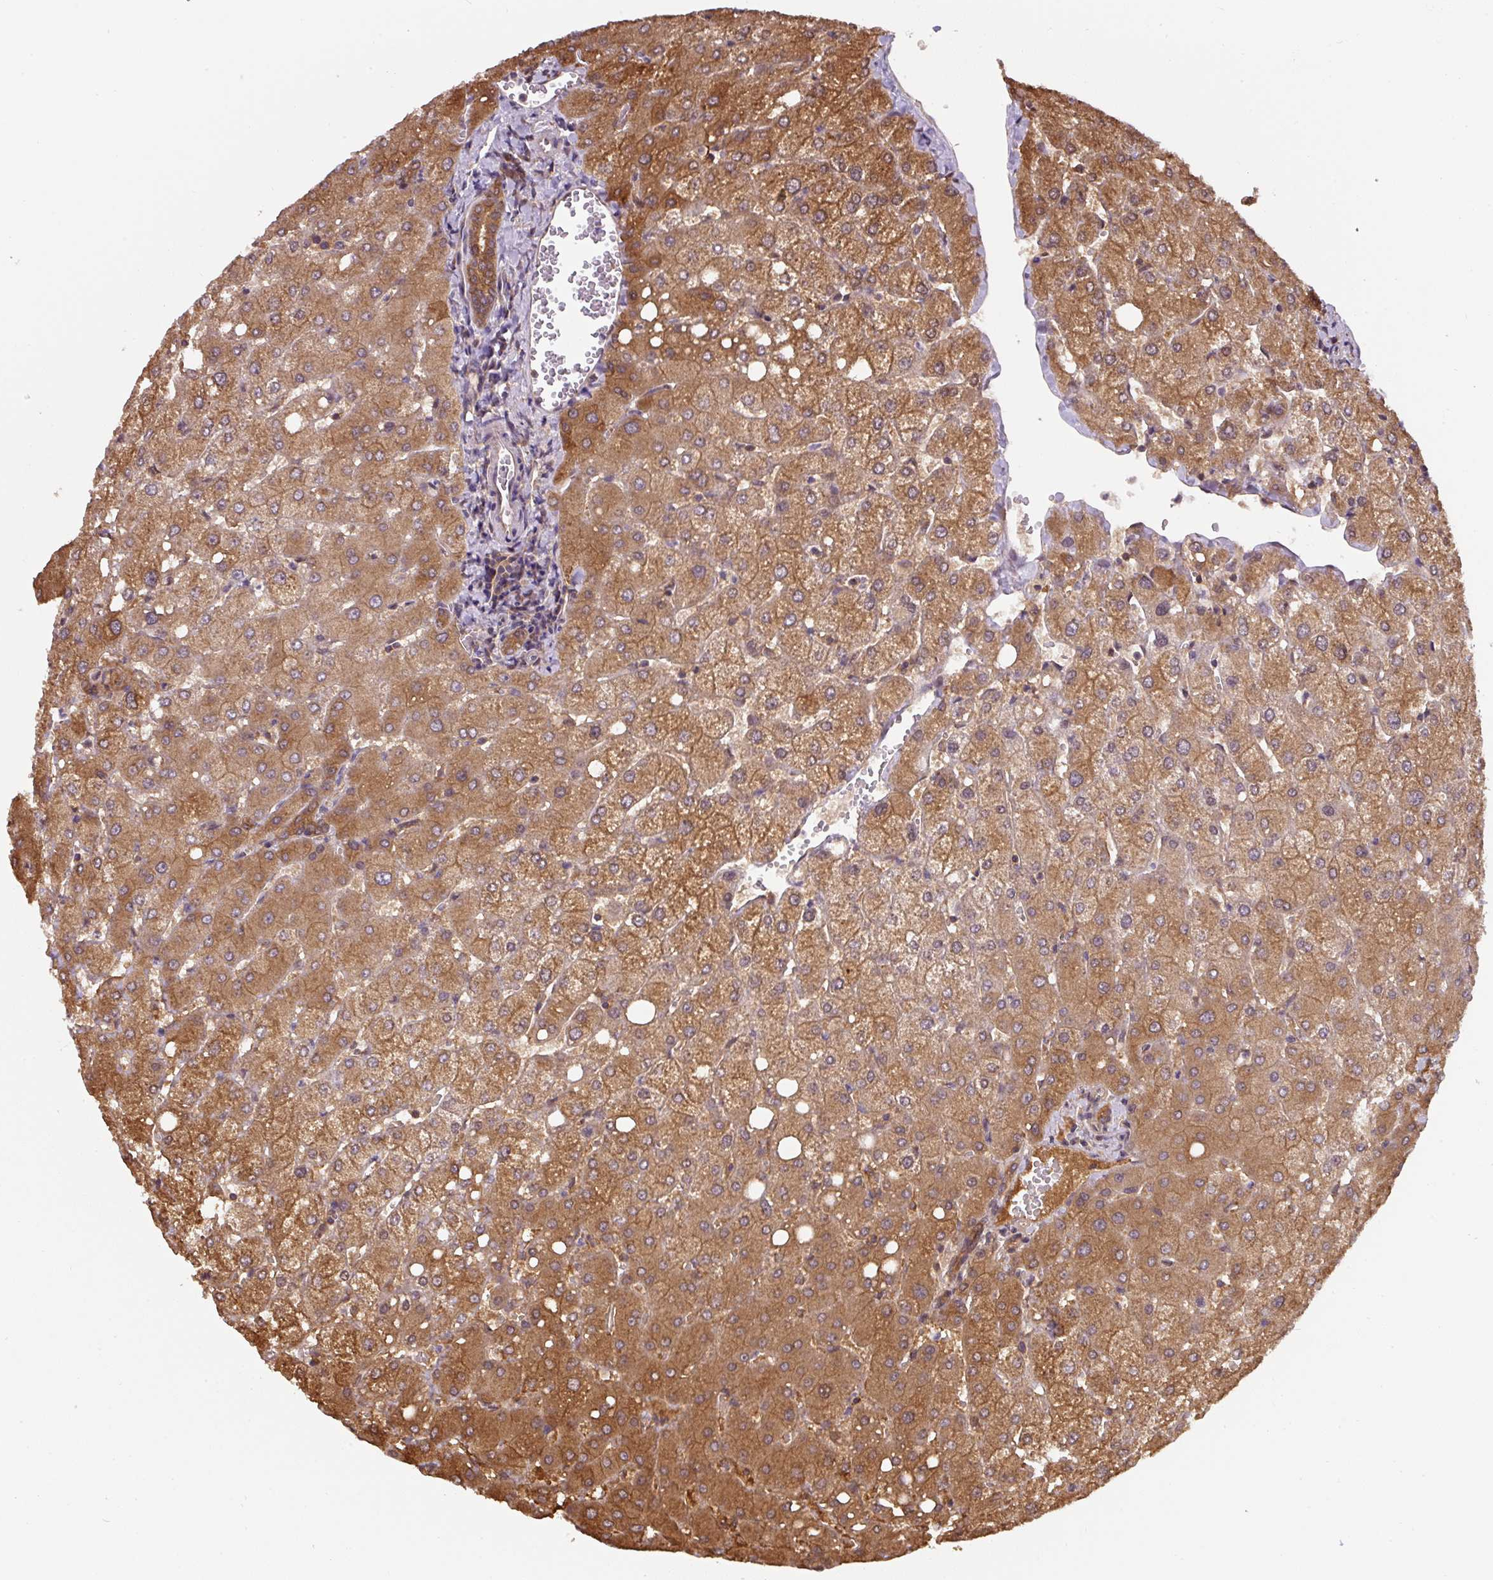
{"staining": {"intensity": "moderate", "quantity": ">75%", "location": "cytoplasmic/membranous"}, "tissue": "liver", "cell_type": "Cholangiocytes", "image_type": "normal", "snomed": [{"axis": "morphology", "description": "Normal tissue, NOS"}, {"axis": "topography", "description": "Liver"}], "caption": "This is a photomicrograph of IHC staining of normal liver, which shows moderate positivity in the cytoplasmic/membranous of cholangiocytes.", "gene": "ST13", "patient": {"sex": "female", "age": 54}}